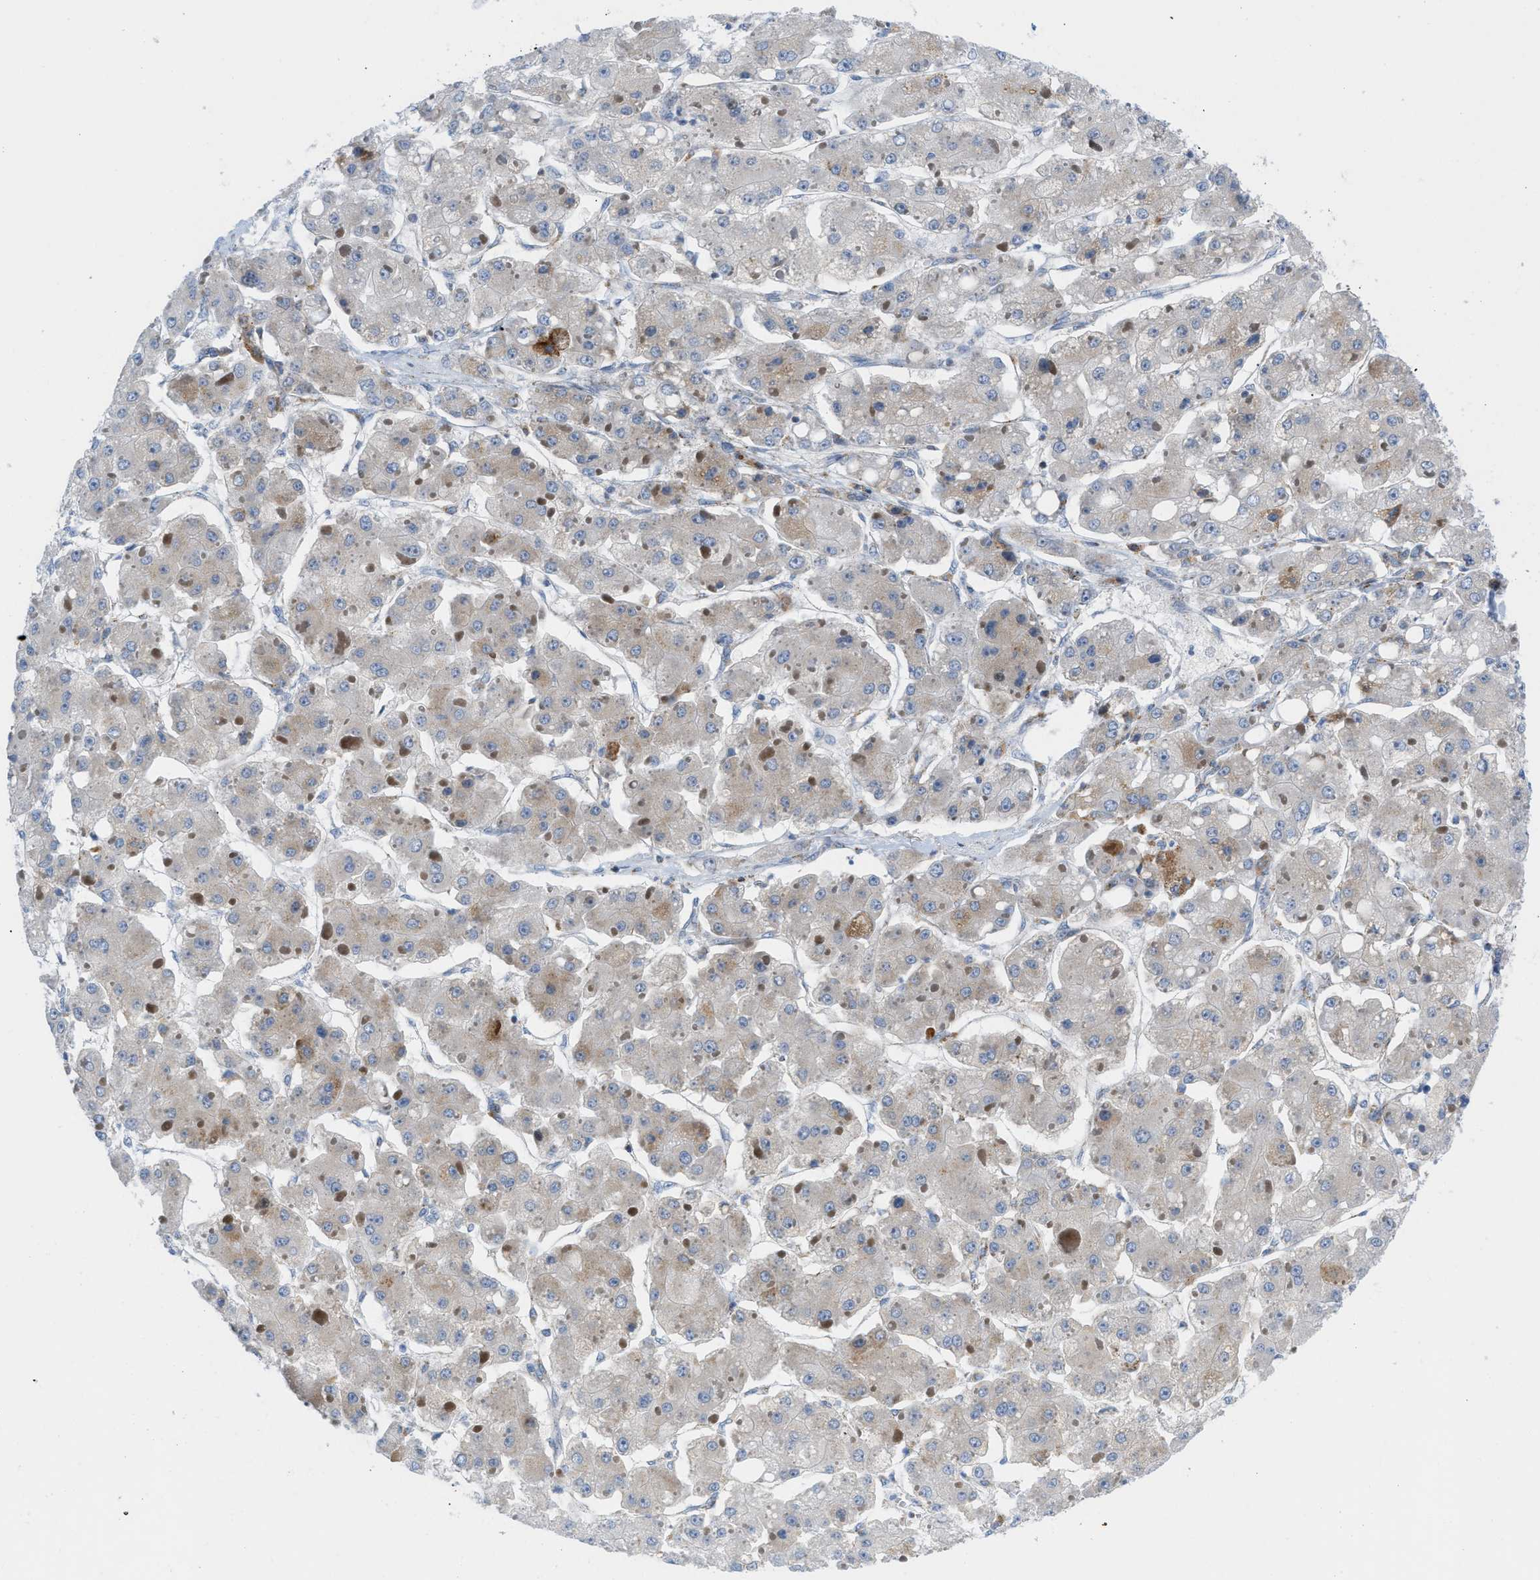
{"staining": {"intensity": "weak", "quantity": "25%-75%", "location": "cytoplasmic/membranous"}, "tissue": "liver cancer", "cell_type": "Tumor cells", "image_type": "cancer", "snomed": [{"axis": "morphology", "description": "Carcinoma, Hepatocellular, NOS"}, {"axis": "topography", "description": "Liver"}], "caption": "A low amount of weak cytoplasmic/membranous staining is present in approximately 25%-75% of tumor cells in hepatocellular carcinoma (liver) tissue.", "gene": "RBBP9", "patient": {"sex": "female", "age": 73}}